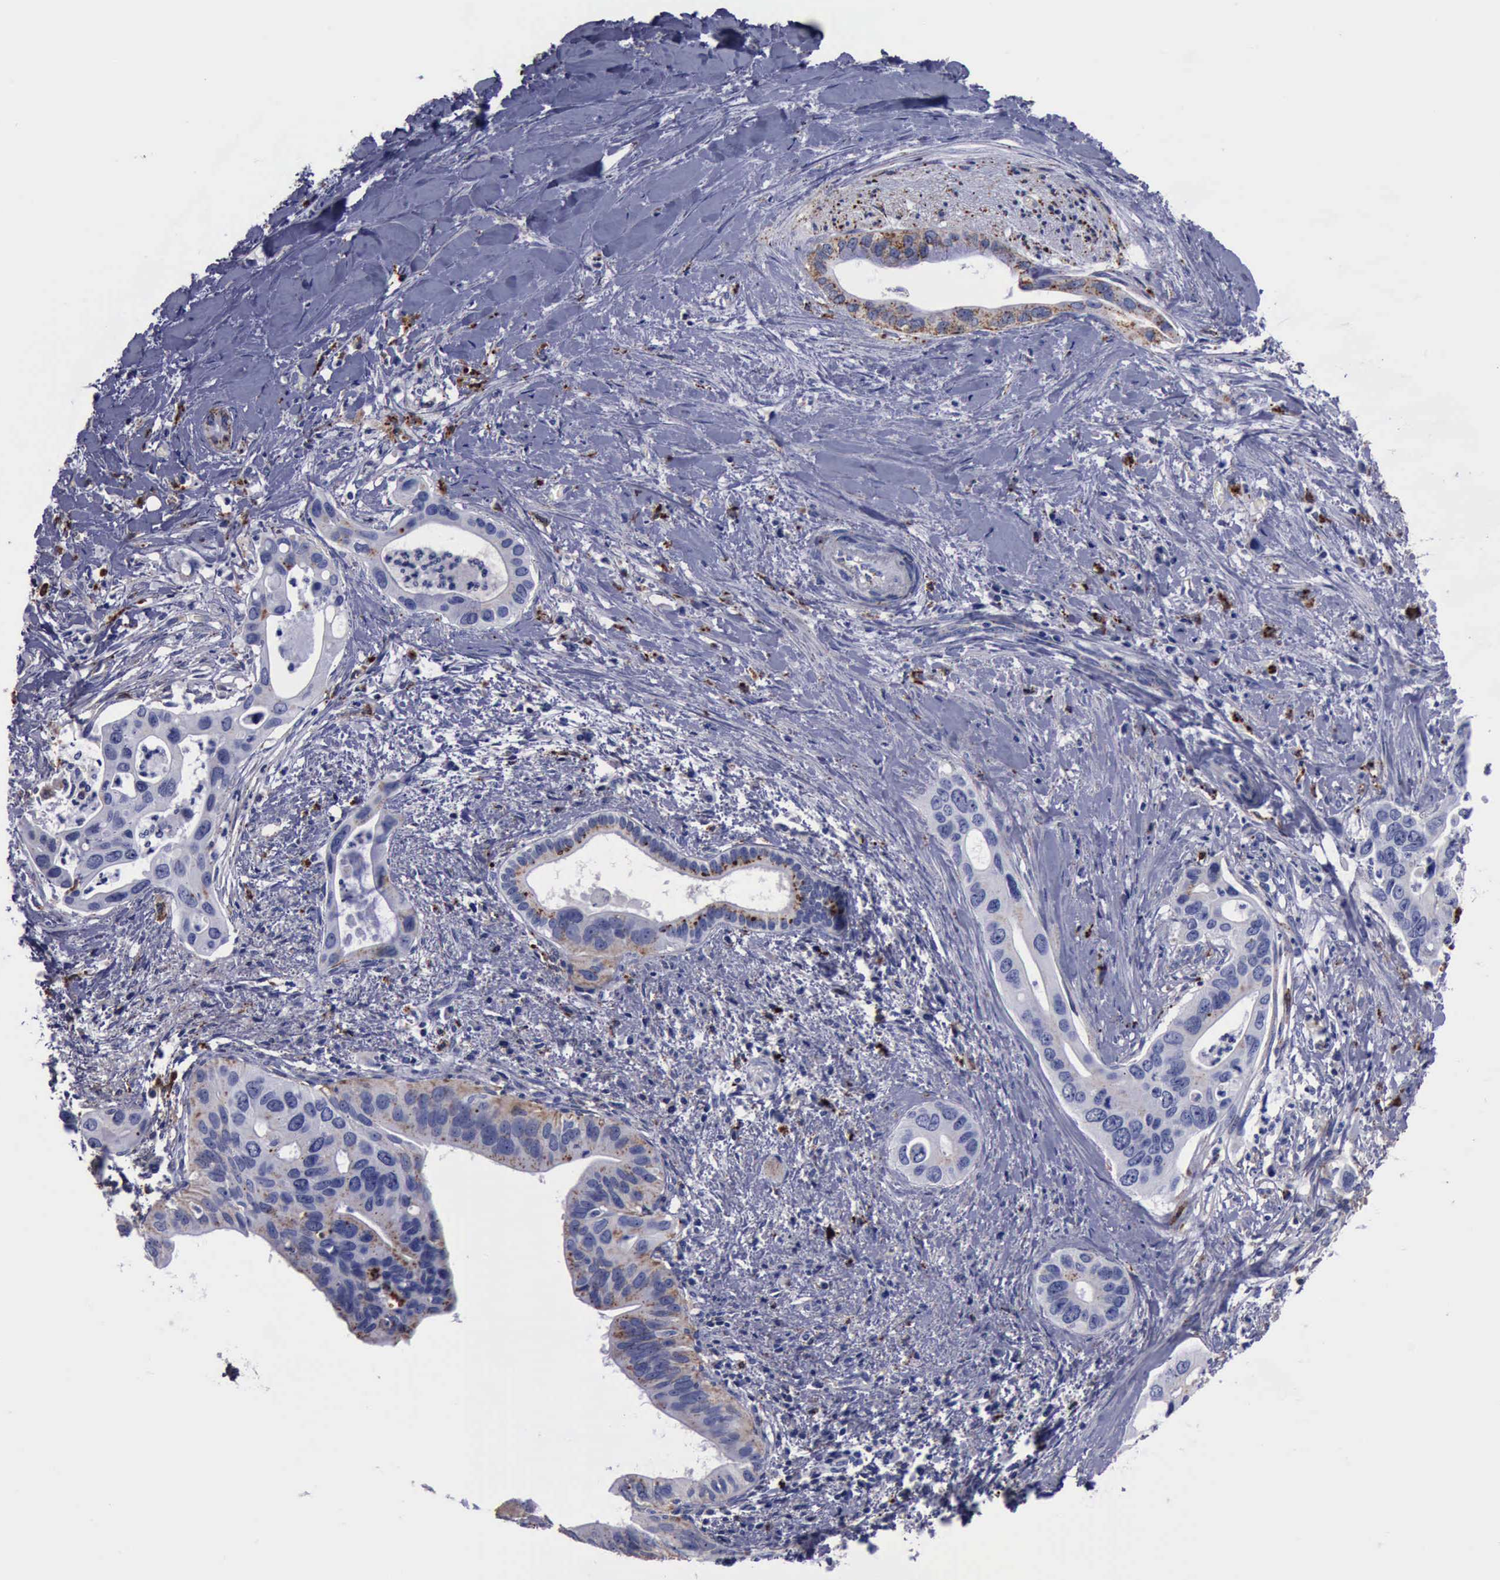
{"staining": {"intensity": "moderate", "quantity": "25%-75%", "location": "cytoplasmic/membranous"}, "tissue": "liver cancer", "cell_type": "Tumor cells", "image_type": "cancer", "snomed": [{"axis": "morphology", "description": "Cholangiocarcinoma"}, {"axis": "topography", "description": "Liver"}], "caption": "Cholangiocarcinoma (liver) stained with a brown dye demonstrates moderate cytoplasmic/membranous positive staining in approximately 25%-75% of tumor cells.", "gene": "CTSD", "patient": {"sex": "female", "age": 65}}